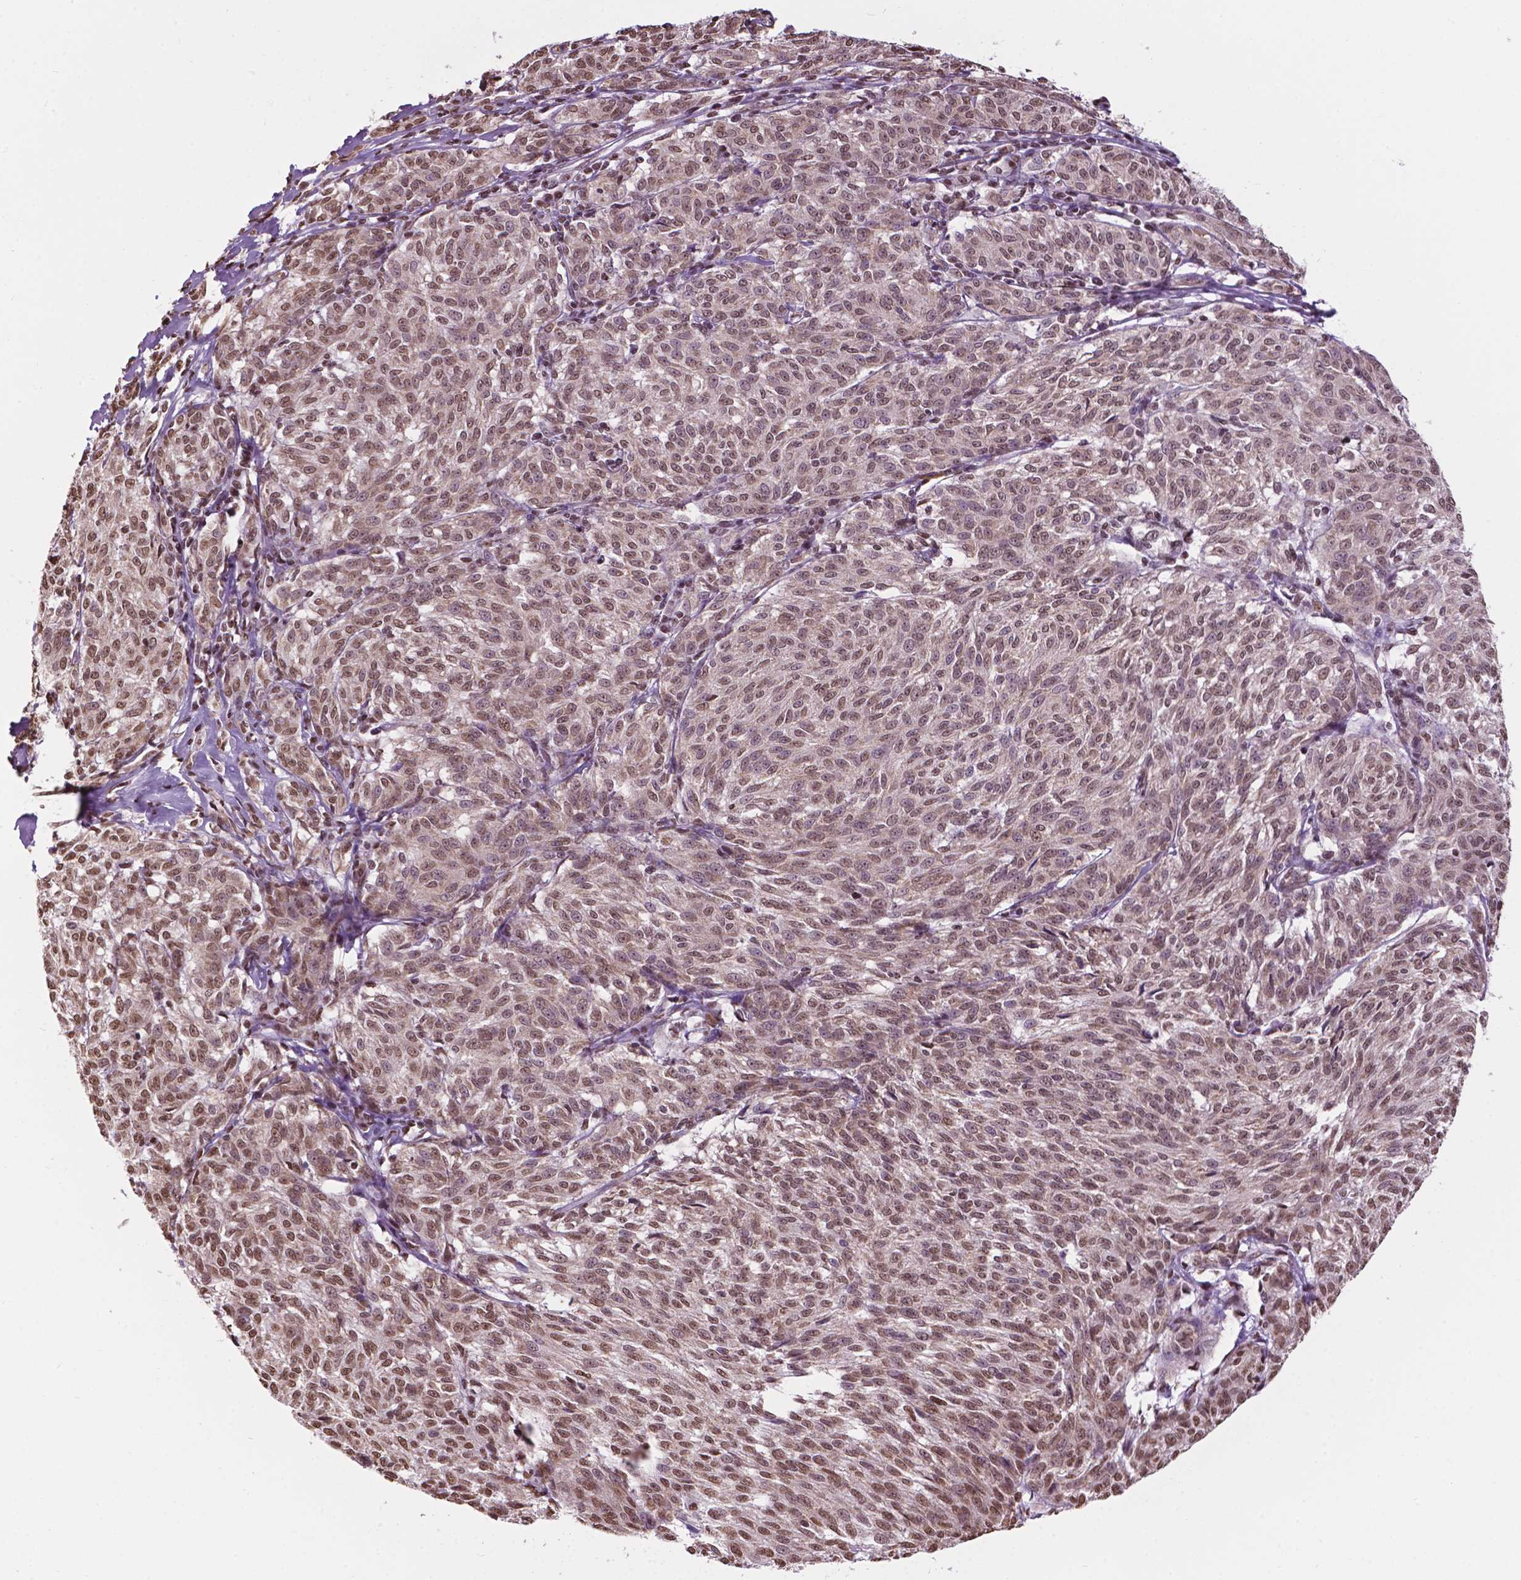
{"staining": {"intensity": "moderate", "quantity": ">75%", "location": "nuclear"}, "tissue": "melanoma", "cell_type": "Tumor cells", "image_type": "cancer", "snomed": [{"axis": "morphology", "description": "Malignant melanoma, NOS"}, {"axis": "topography", "description": "Skin"}], "caption": "The micrograph demonstrates a brown stain indicating the presence of a protein in the nuclear of tumor cells in melanoma.", "gene": "COL23A1", "patient": {"sex": "female", "age": 72}}